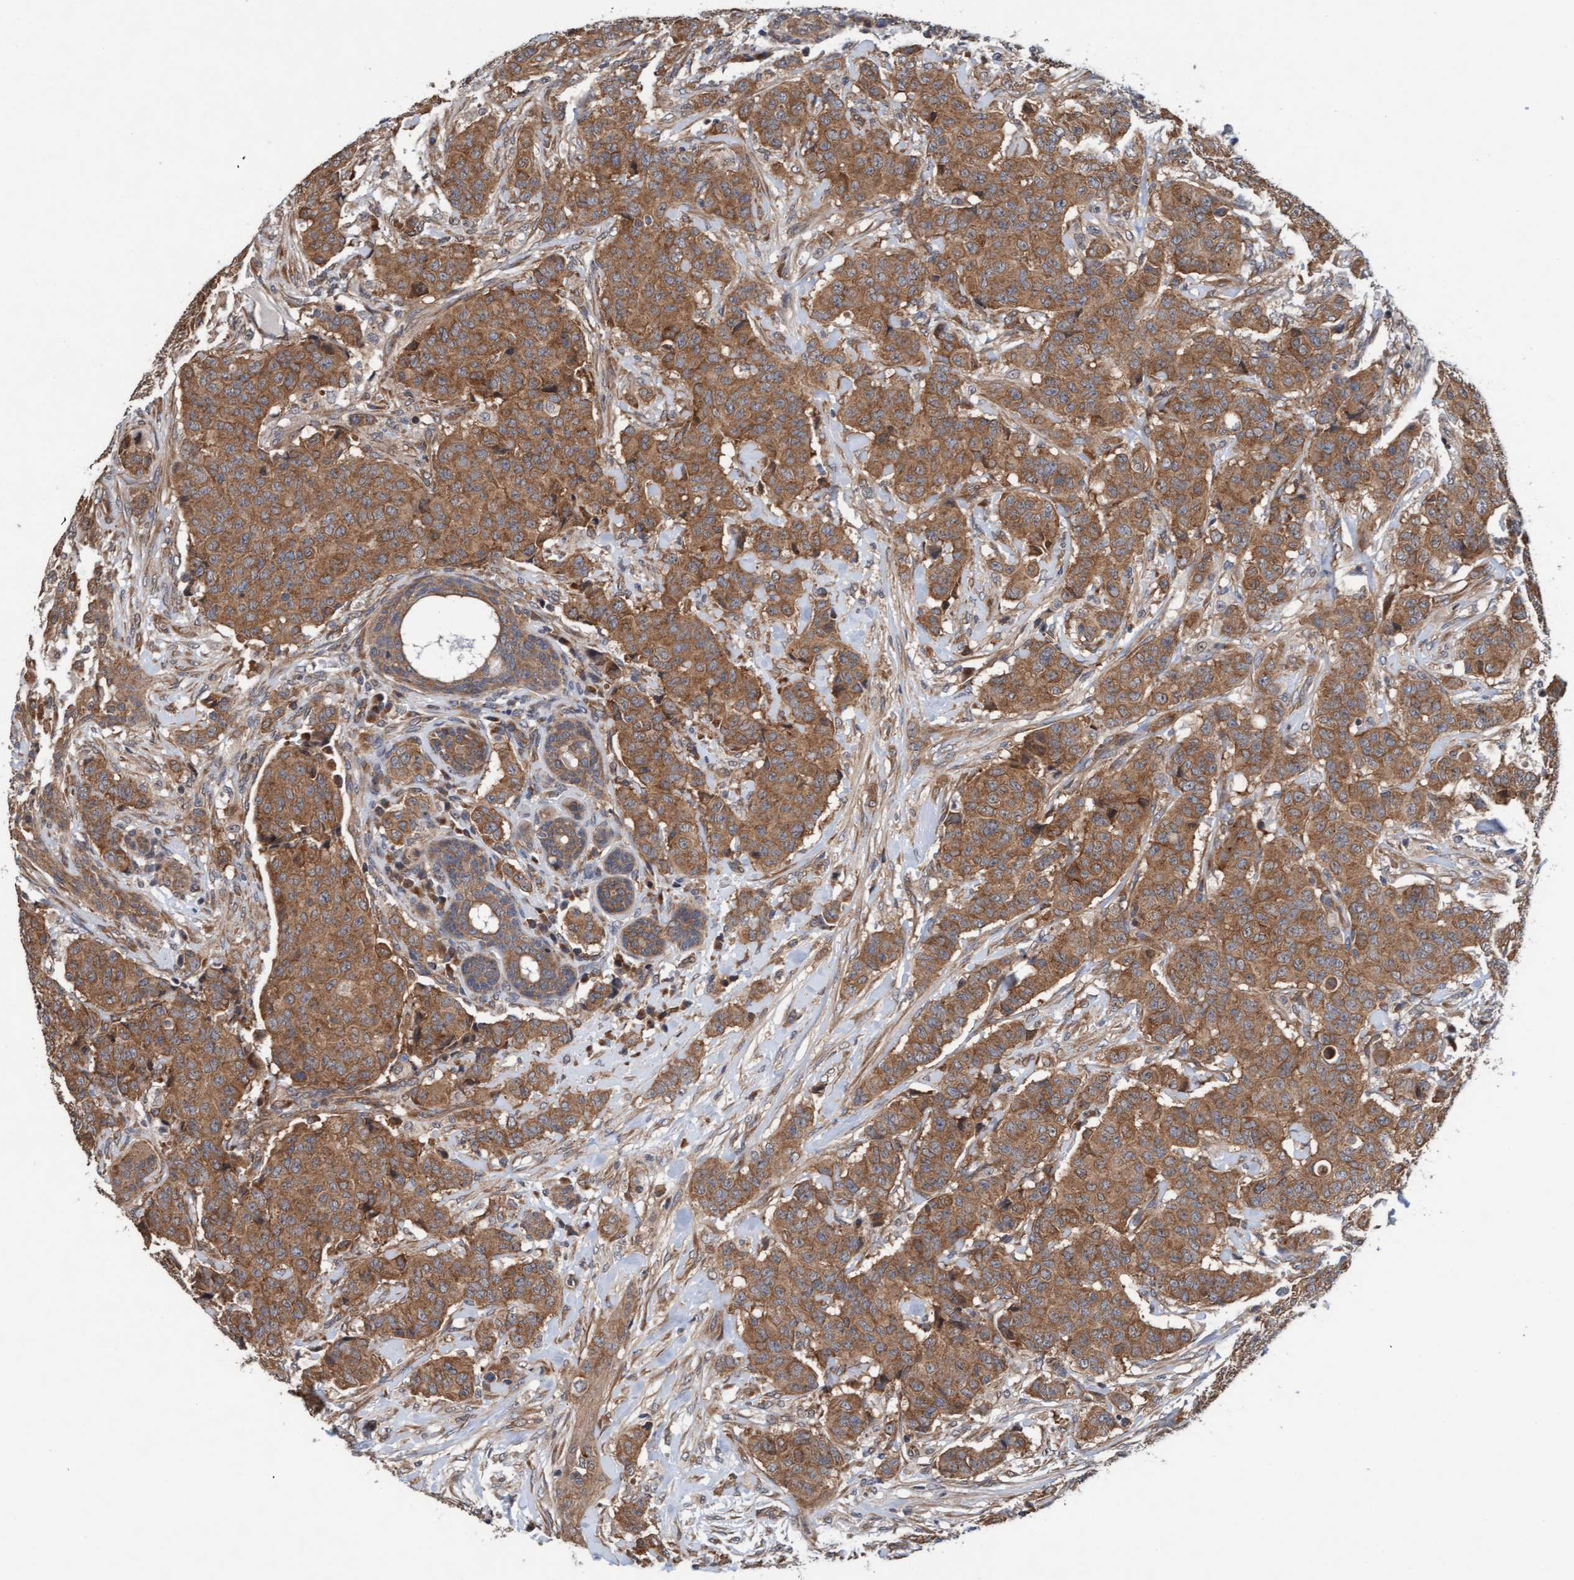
{"staining": {"intensity": "moderate", "quantity": ">75%", "location": "cytoplasmic/membranous"}, "tissue": "breast cancer", "cell_type": "Tumor cells", "image_type": "cancer", "snomed": [{"axis": "morphology", "description": "Normal tissue, NOS"}, {"axis": "morphology", "description": "Duct carcinoma"}, {"axis": "topography", "description": "Breast"}], "caption": "Immunohistochemistry staining of breast cancer, which shows medium levels of moderate cytoplasmic/membranous expression in approximately >75% of tumor cells indicating moderate cytoplasmic/membranous protein positivity. The staining was performed using DAB (3,3'-diaminobenzidine) (brown) for protein detection and nuclei were counterstained in hematoxylin (blue).", "gene": "MLXIP", "patient": {"sex": "female", "age": 40}}